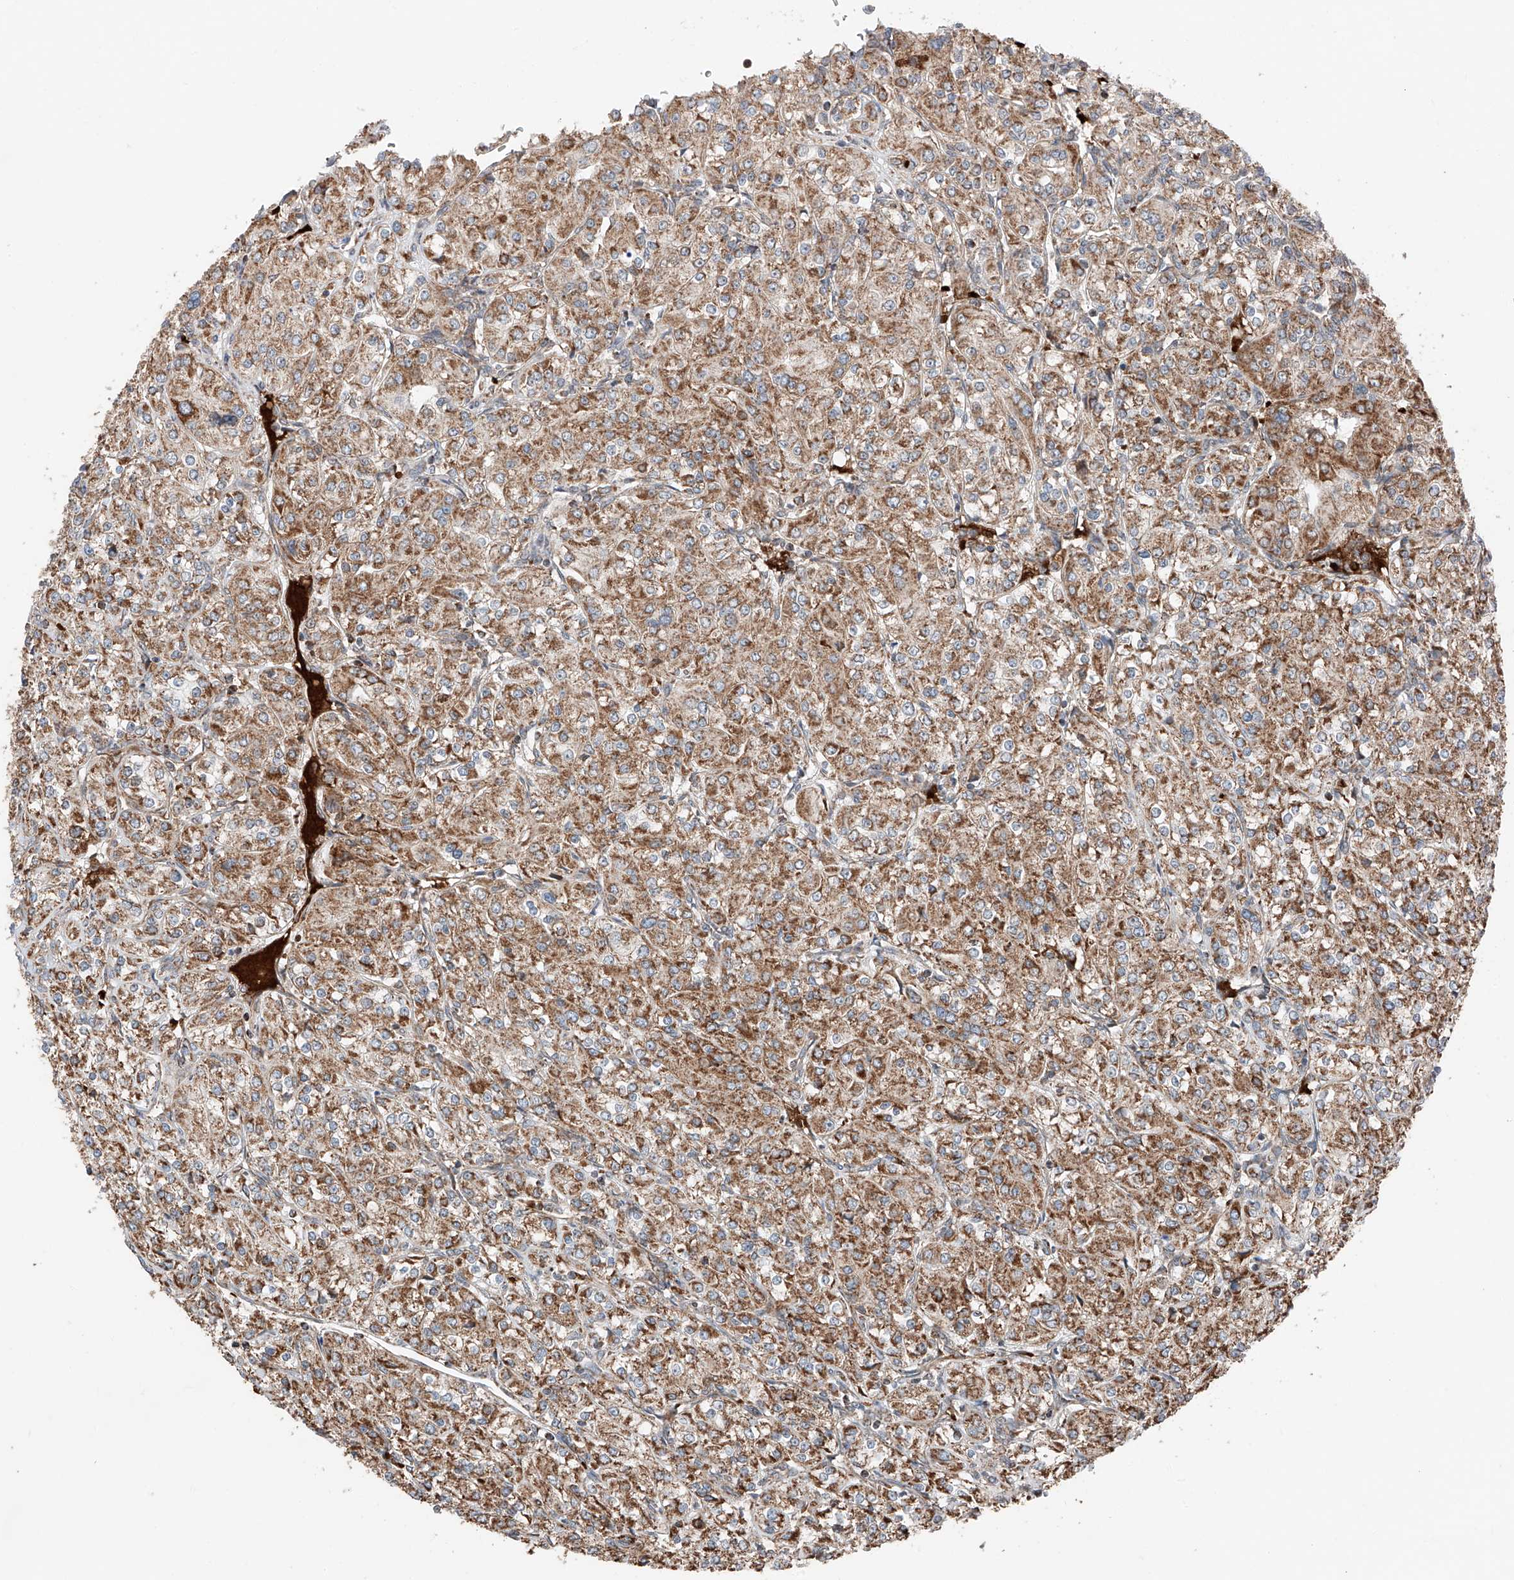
{"staining": {"intensity": "moderate", "quantity": ">75%", "location": "cytoplasmic/membranous"}, "tissue": "renal cancer", "cell_type": "Tumor cells", "image_type": "cancer", "snomed": [{"axis": "morphology", "description": "Adenocarcinoma, NOS"}, {"axis": "topography", "description": "Kidney"}], "caption": "Immunohistochemical staining of human adenocarcinoma (renal) demonstrates medium levels of moderate cytoplasmic/membranous positivity in about >75% of tumor cells.", "gene": "ZSCAN29", "patient": {"sex": "male", "age": 77}}